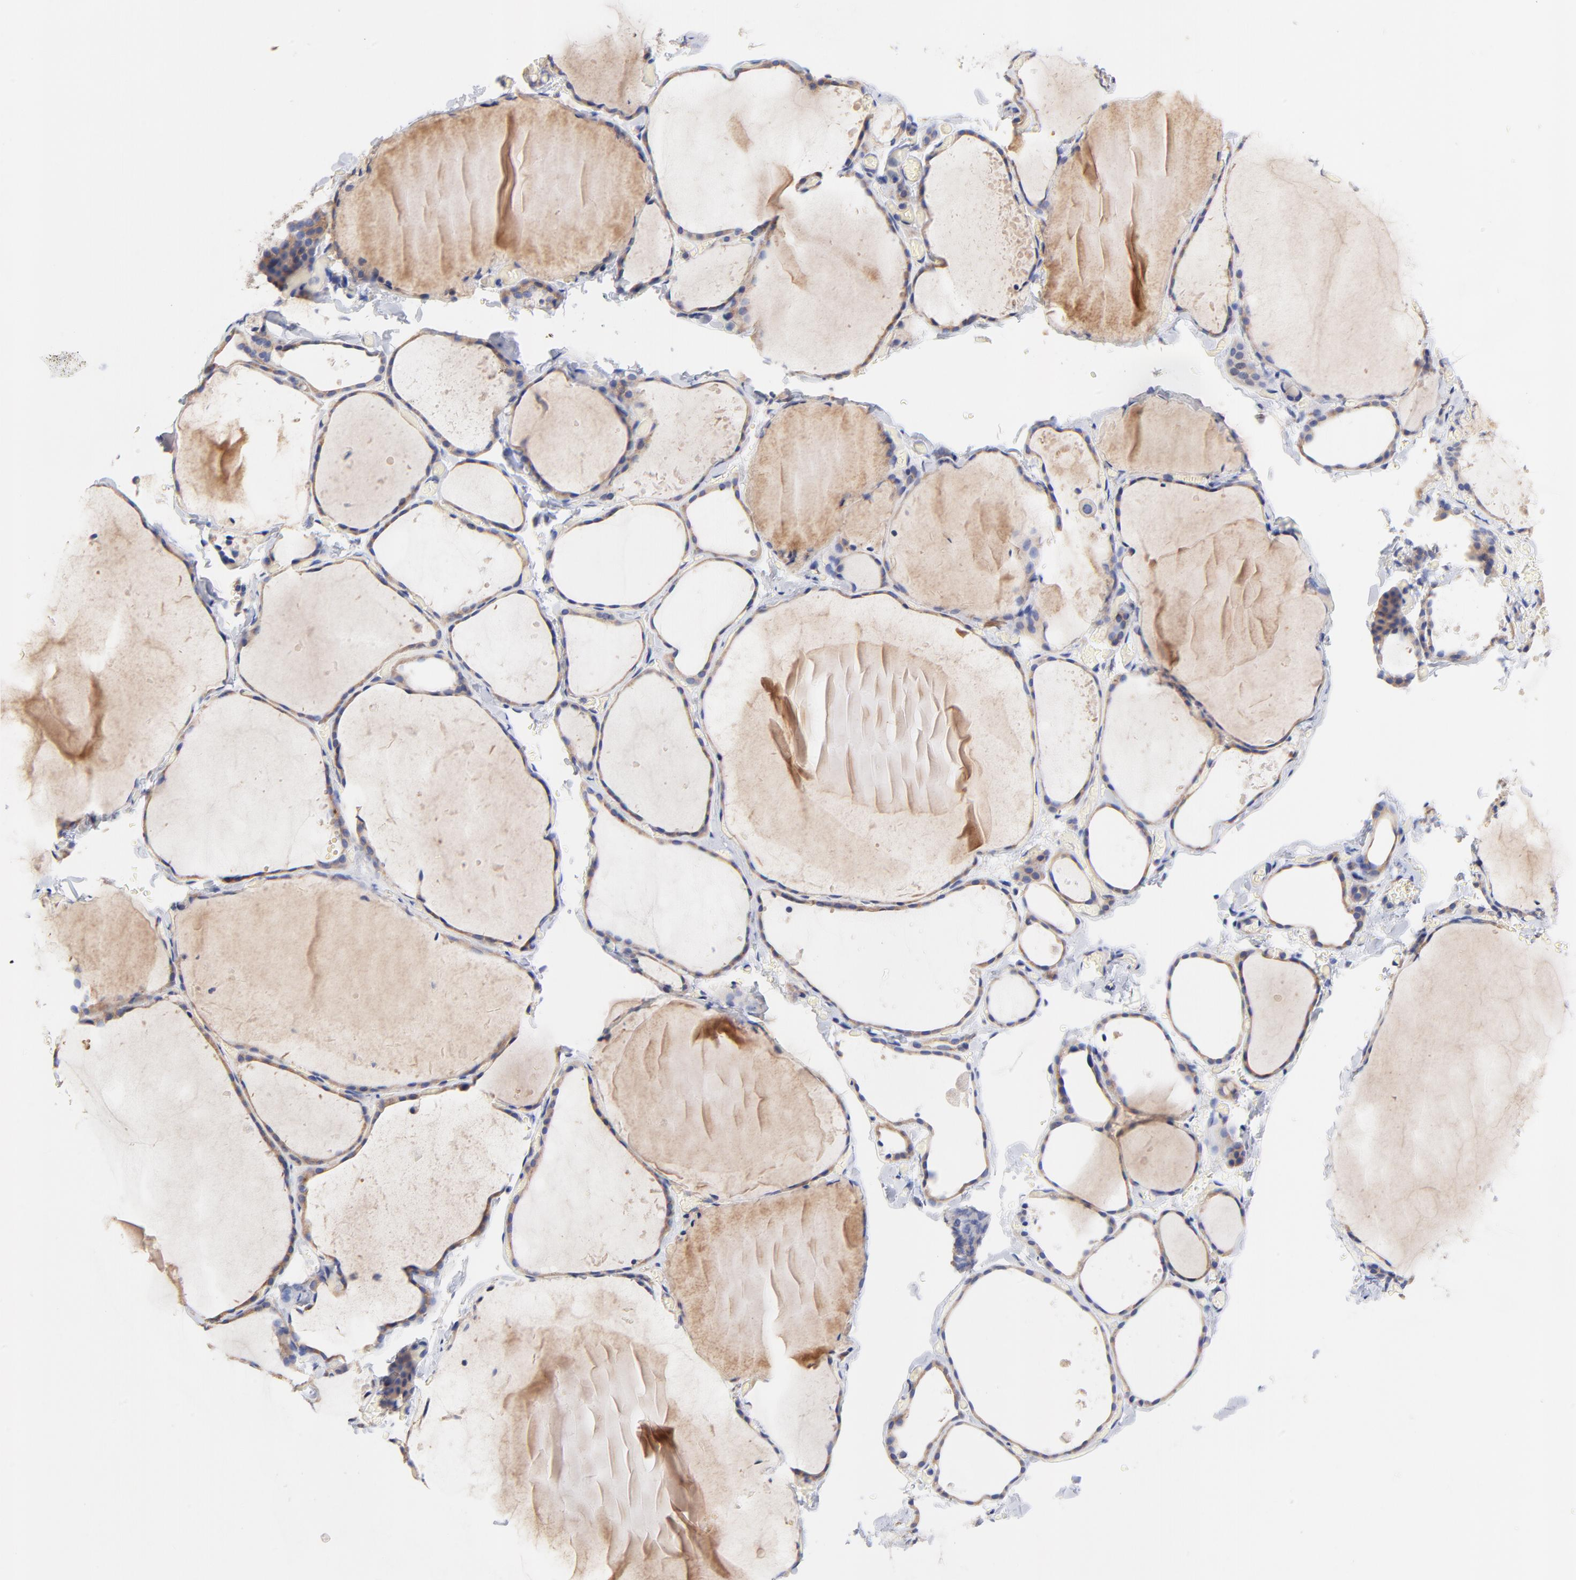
{"staining": {"intensity": "moderate", "quantity": ">75%", "location": "cytoplasmic/membranous"}, "tissue": "thyroid gland", "cell_type": "Glandular cells", "image_type": "normal", "snomed": [{"axis": "morphology", "description": "Normal tissue, NOS"}, {"axis": "topography", "description": "Thyroid gland"}], "caption": "Unremarkable thyroid gland demonstrates moderate cytoplasmic/membranous positivity in approximately >75% of glandular cells.", "gene": "HS3ST1", "patient": {"sex": "female", "age": 22}}